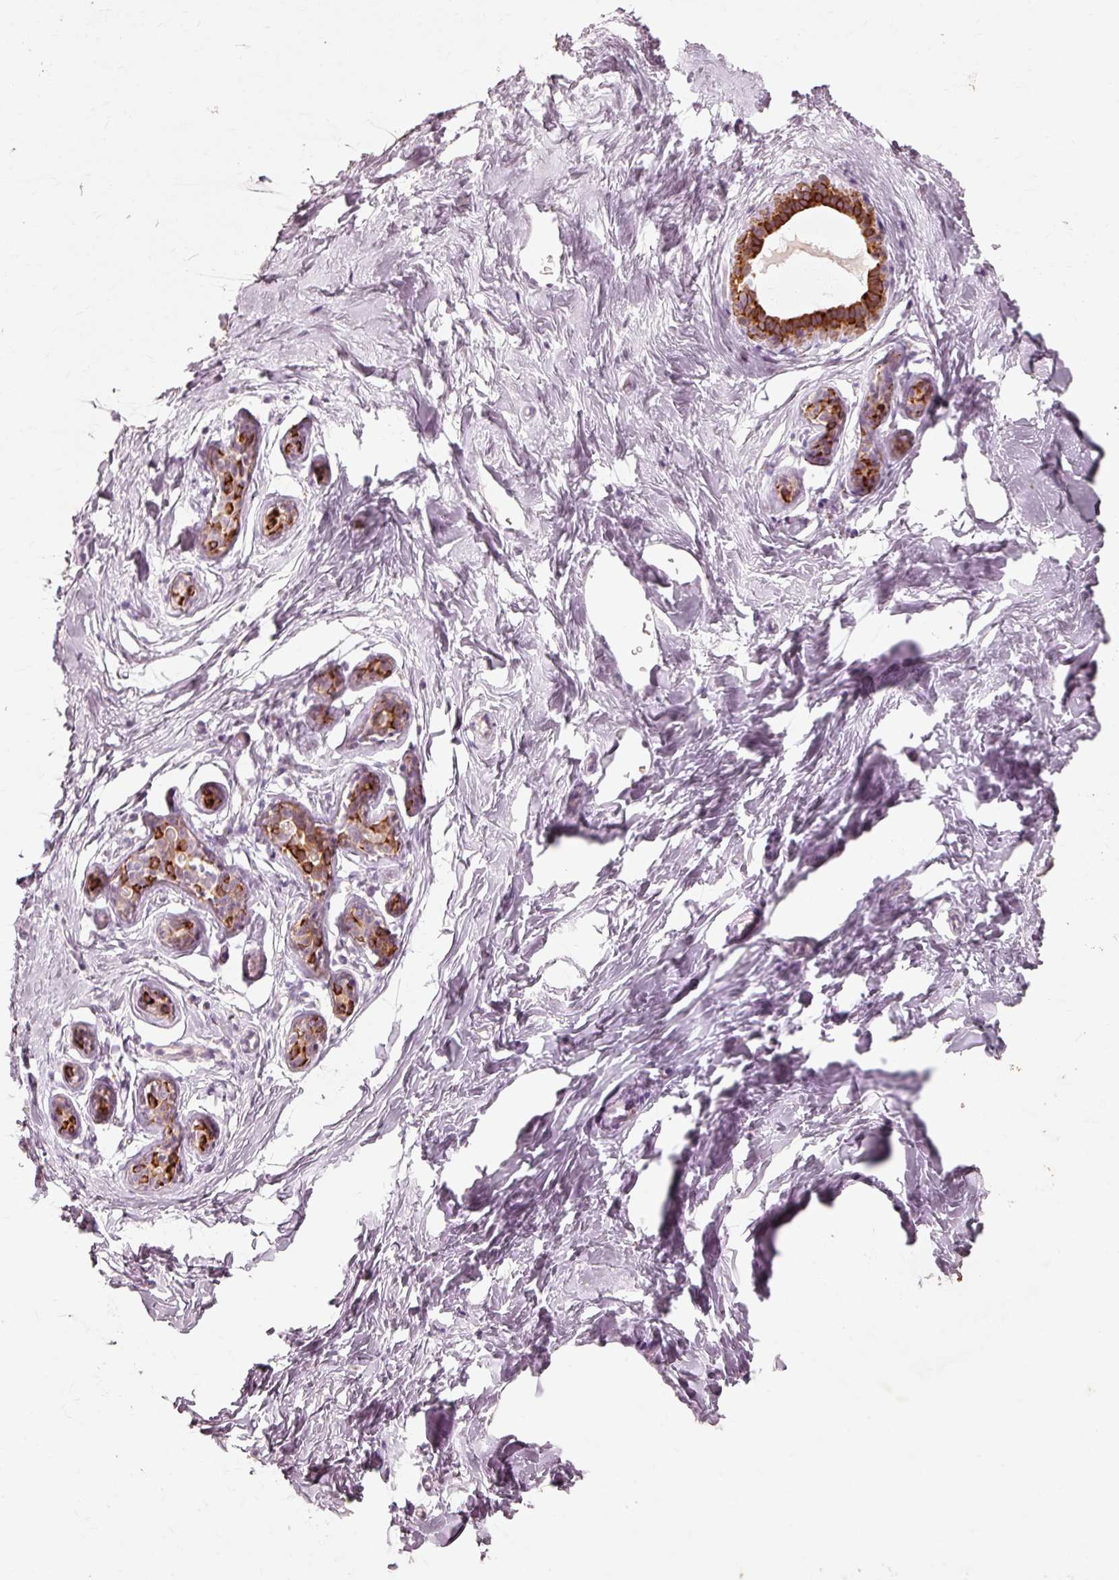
{"staining": {"intensity": "negative", "quantity": "none", "location": "none"}, "tissue": "breast", "cell_type": "Adipocytes", "image_type": "normal", "snomed": [{"axis": "morphology", "description": "Normal tissue, NOS"}, {"axis": "topography", "description": "Breast"}], "caption": "A micrograph of breast stained for a protein demonstrates no brown staining in adipocytes. (Brightfield microscopy of DAB immunohistochemistry at high magnification).", "gene": "TRIM73", "patient": {"sex": "female", "age": 23}}